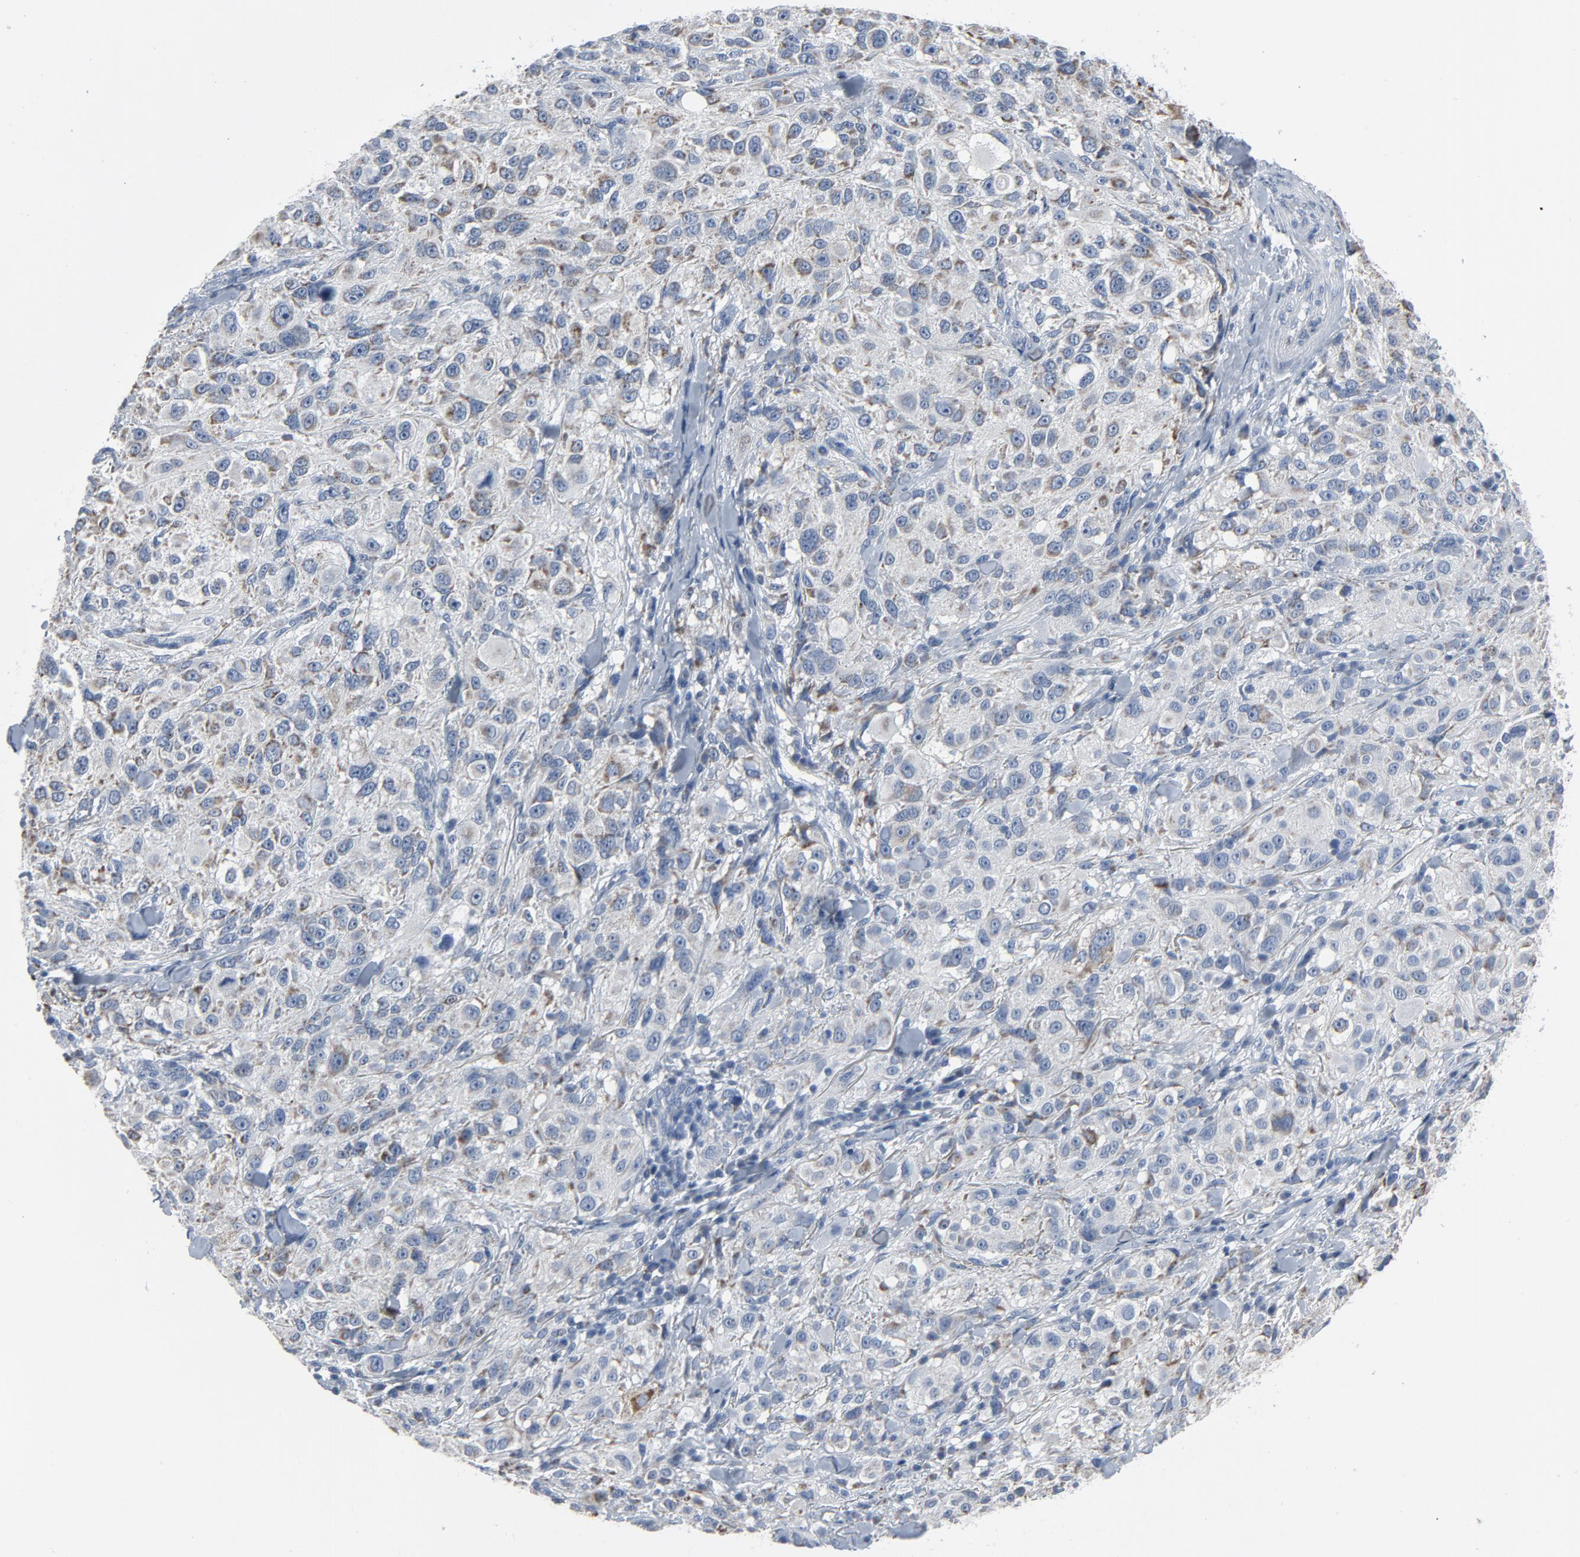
{"staining": {"intensity": "weak", "quantity": "<25%", "location": "cytoplasmic/membranous"}, "tissue": "melanoma", "cell_type": "Tumor cells", "image_type": "cancer", "snomed": [{"axis": "morphology", "description": "Necrosis, NOS"}, {"axis": "morphology", "description": "Malignant melanoma, NOS"}, {"axis": "topography", "description": "Skin"}], "caption": "Immunohistochemistry (IHC) of human malignant melanoma reveals no expression in tumor cells.", "gene": "GPX2", "patient": {"sex": "female", "age": 87}}